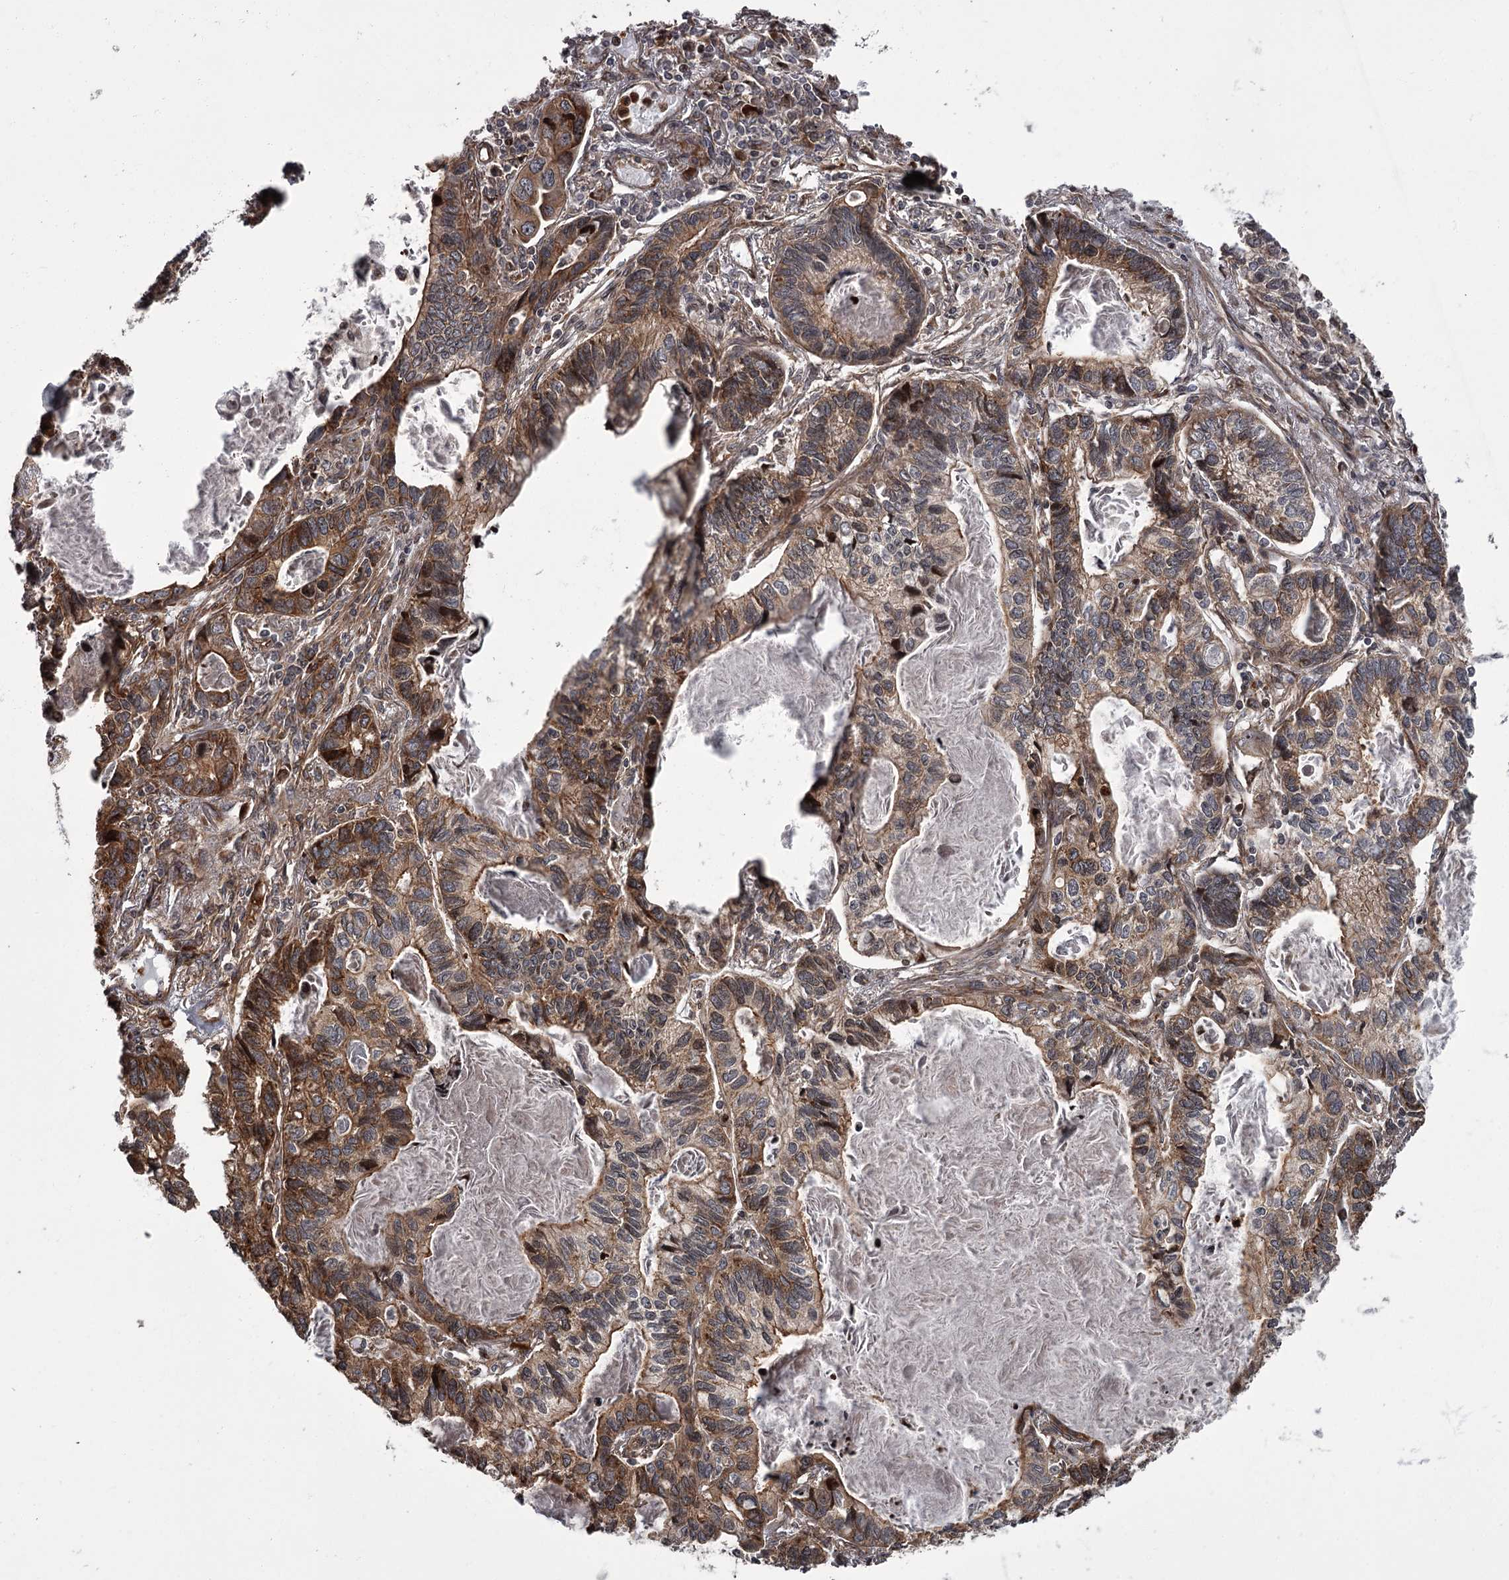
{"staining": {"intensity": "moderate", "quantity": "25%-75%", "location": "cytoplasmic/membranous"}, "tissue": "lung cancer", "cell_type": "Tumor cells", "image_type": "cancer", "snomed": [{"axis": "morphology", "description": "Adenocarcinoma, NOS"}, {"axis": "topography", "description": "Lung"}], "caption": "This is an image of immunohistochemistry (IHC) staining of adenocarcinoma (lung), which shows moderate expression in the cytoplasmic/membranous of tumor cells.", "gene": "THAP9", "patient": {"sex": "male", "age": 67}}